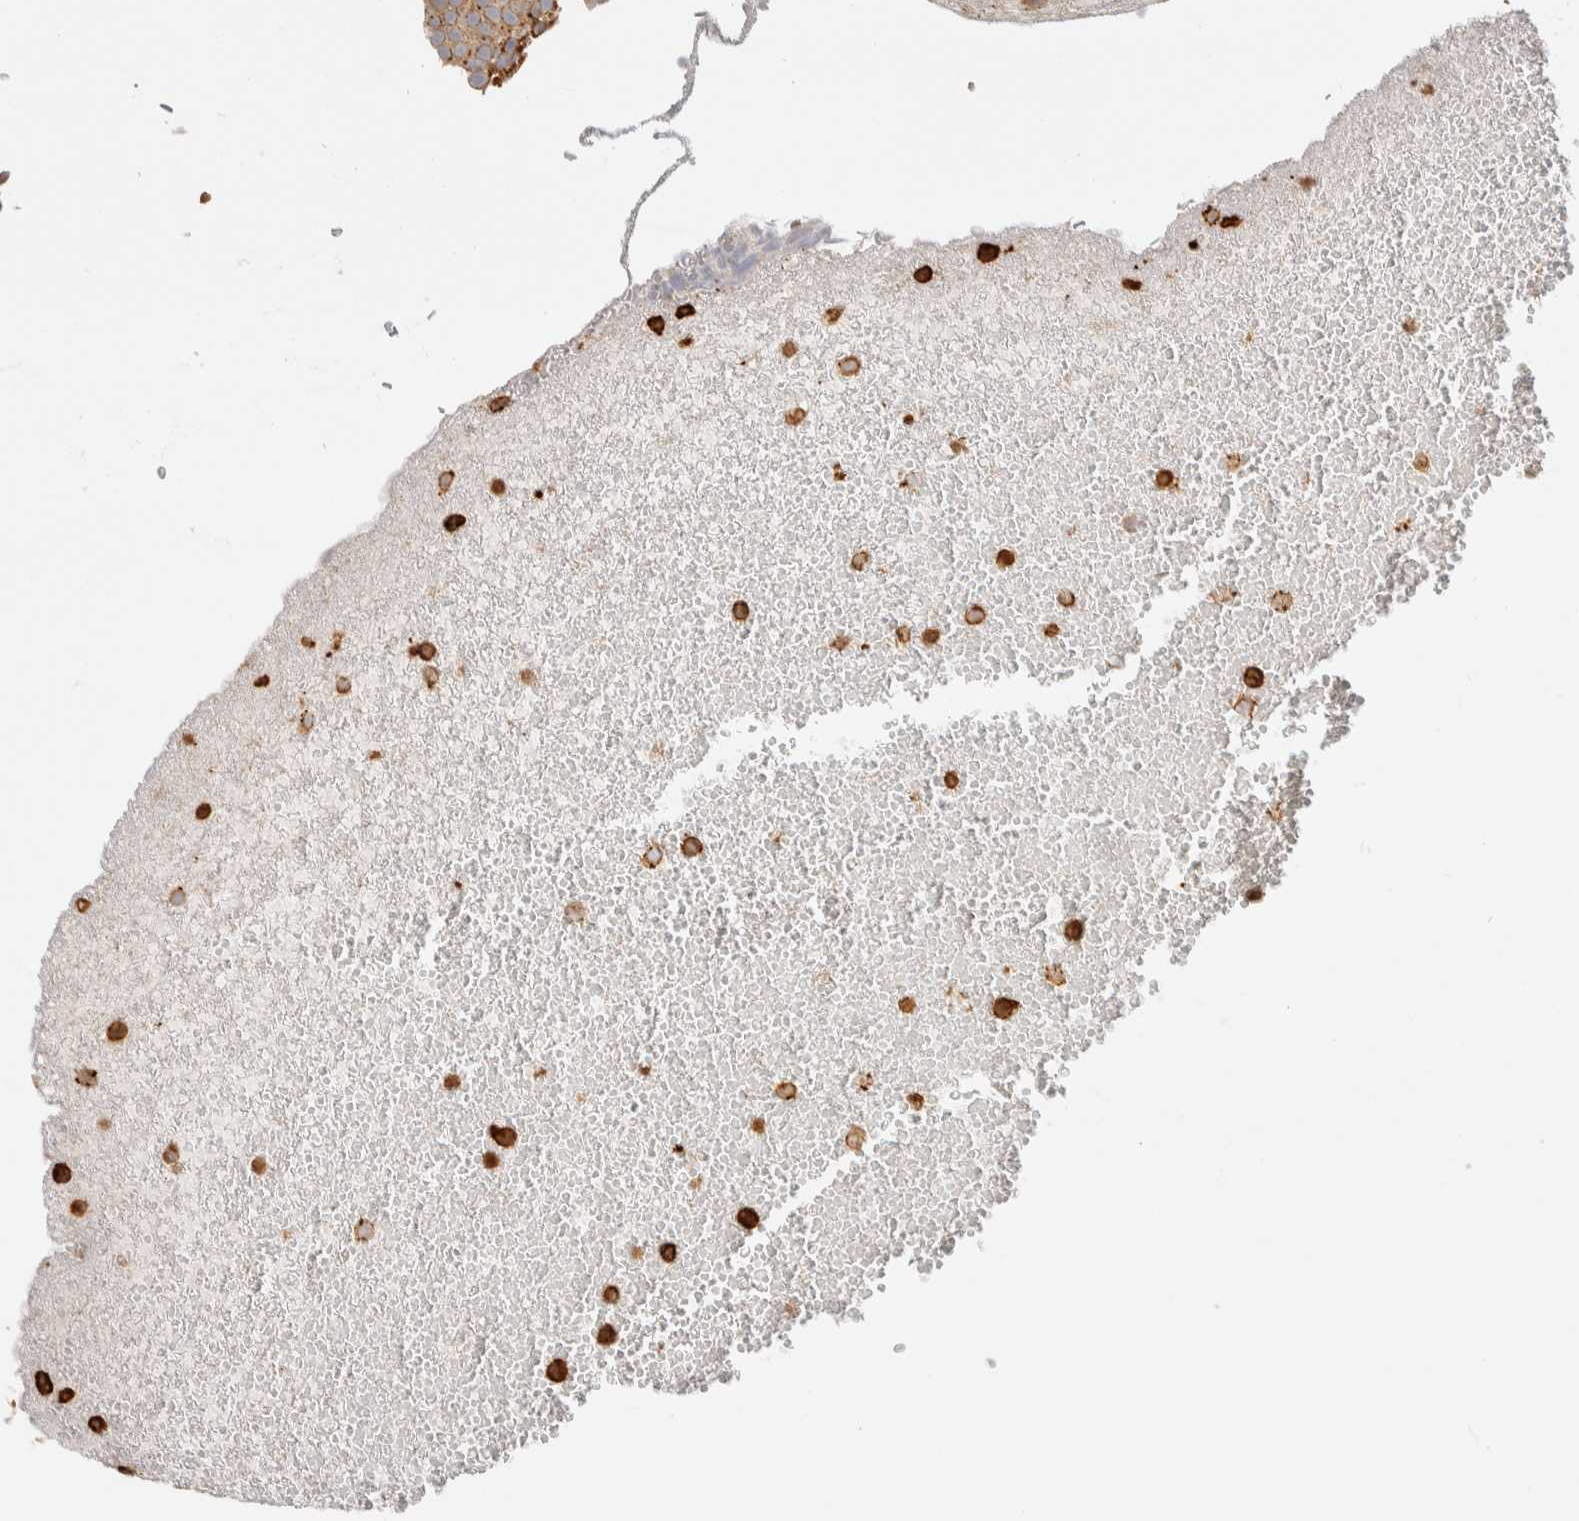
{"staining": {"intensity": "moderate", "quantity": ">75%", "location": "cytoplasmic/membranous"}, "tissue": "urothelial cancer", "cell_type": "Tumor cells", "image_type": "cancer", "snomed": [{"axis": "morphology", "description": "Urothelial carcinoma, Low grade"}, {"axis": "topography", "description": "Urinary bladder"}], "caption": "Protein staining demonstrates moderate cytoplasmic/membranous positivity in about >75% of tumor cells in urothelial carcinoma (low-grade).", "gene": "RUNDC1", "patient": {"sex": "male", "age": 78}}